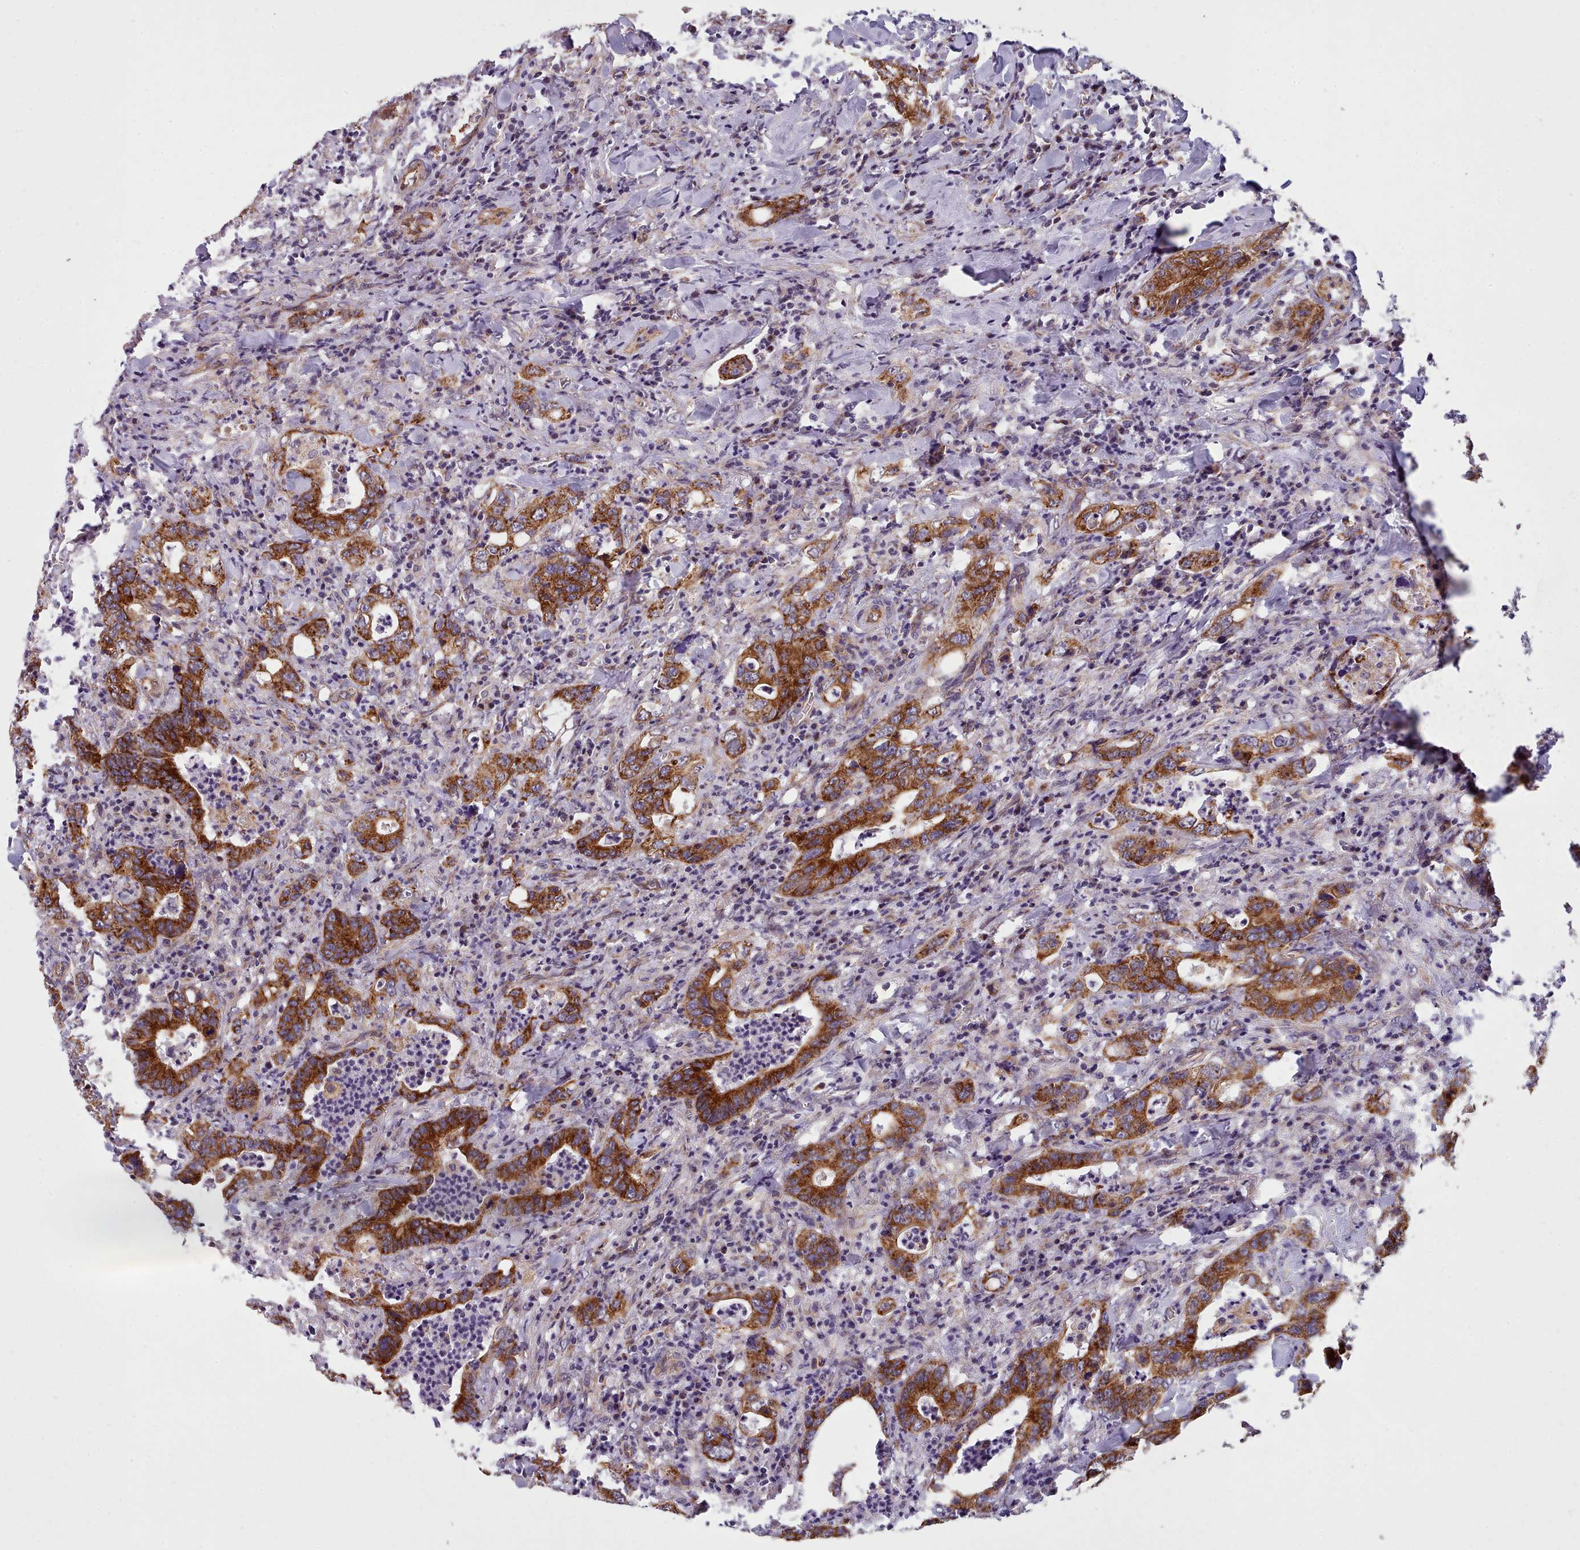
{"staining": {"intensity": "strong", "quantity": ">75%", "location": "cytoplasmic/membranous"}, "tissue": "colorectal cancer", "cell_type": "Tumor cells", "image_type": "cancer", "snomed": [{"axis": "morphology", "description": "Adenocarcinoma, NOS"}, {"axis": "topography", "description": "Colon"}], "caption": "Colorectal adenocarcinoma stained with immunohistochemistry (IHC) exhibits strong cytoplasmic/membranous staining in approximately >75% of tumor cells.", "gene": "MRPL46", "patient": {"sex": "female", "age": 75}}